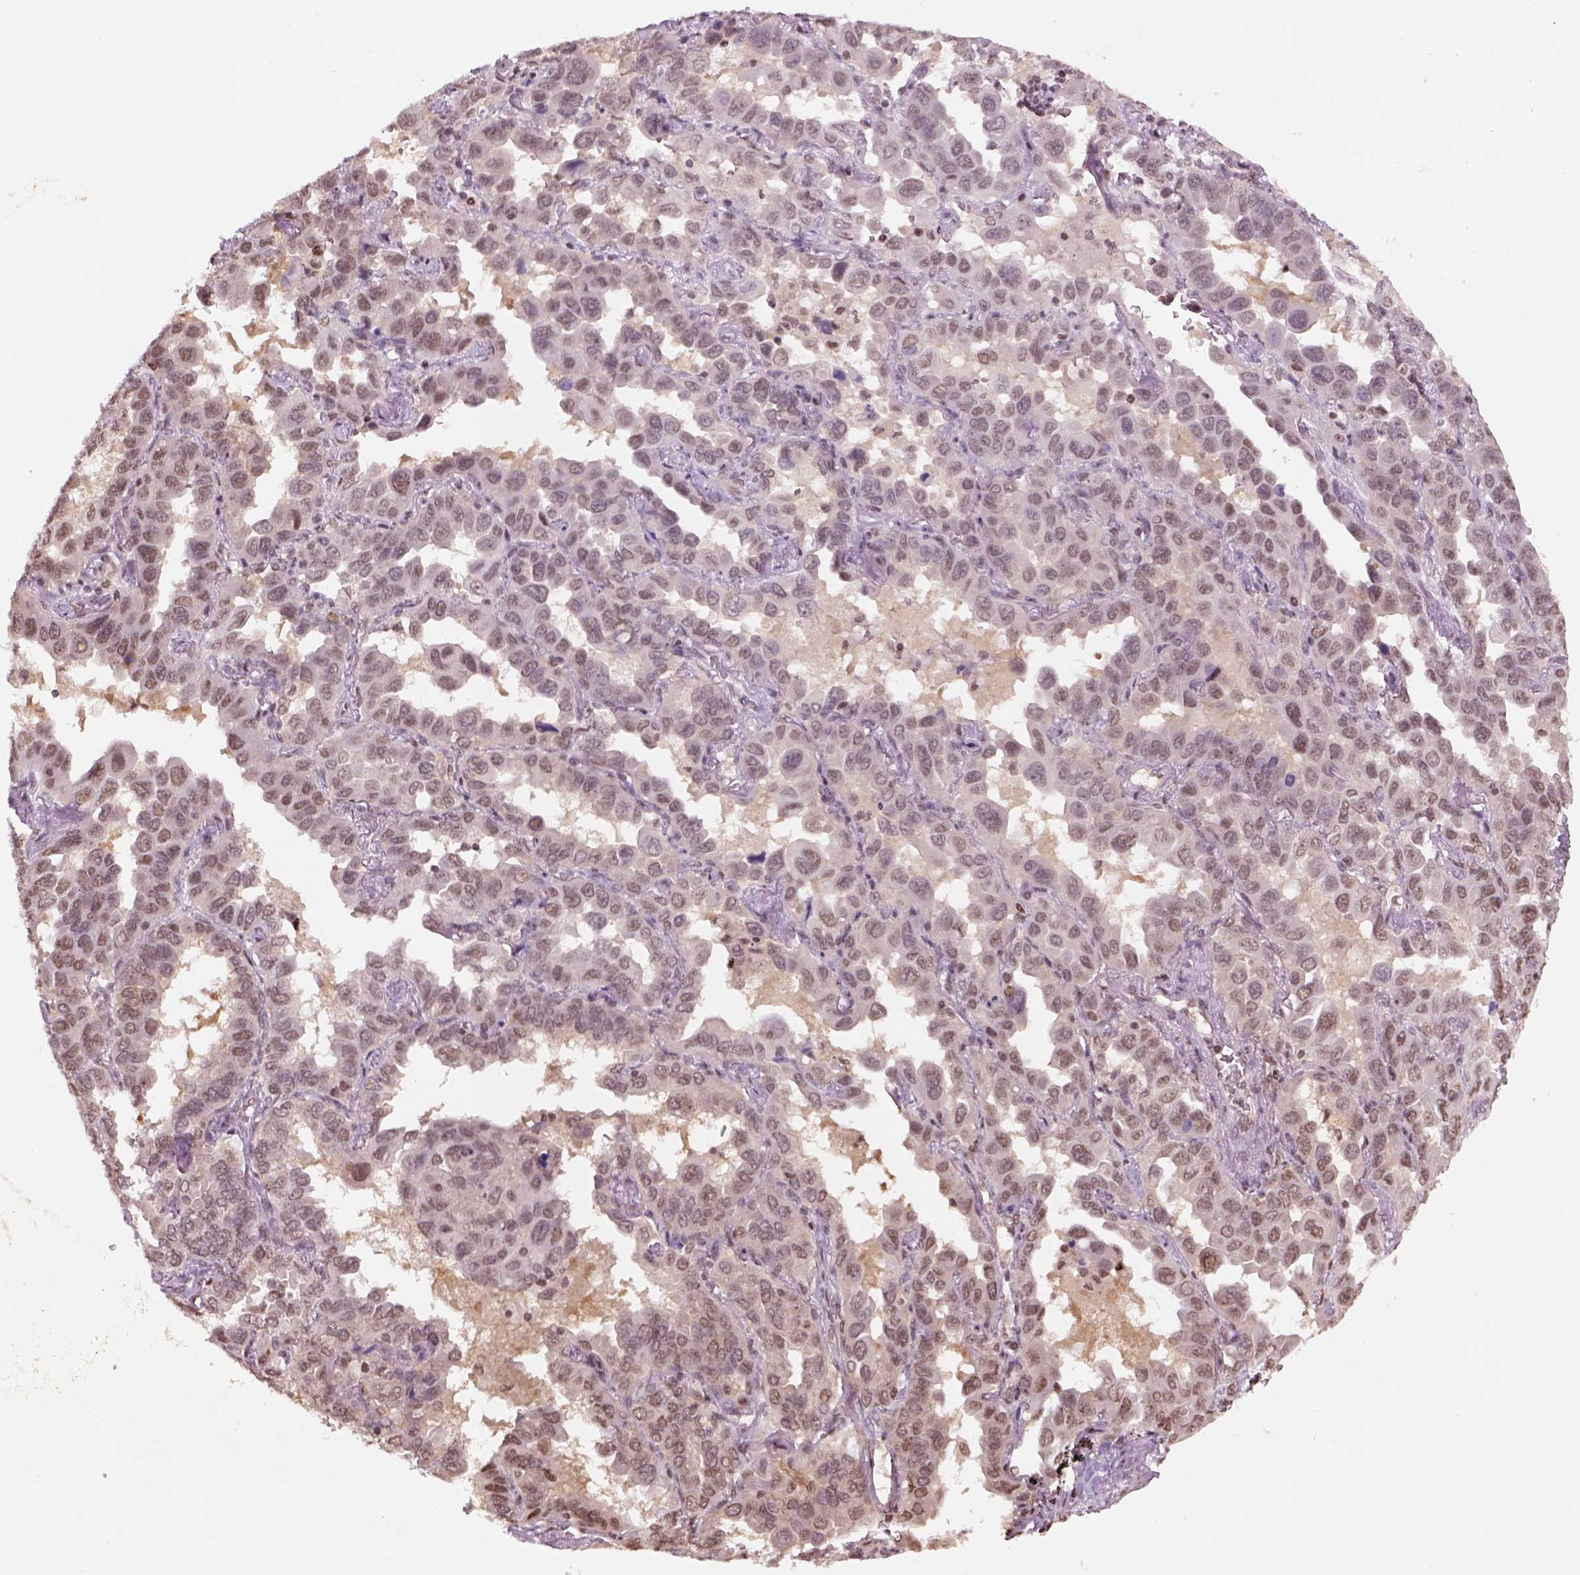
{"staining": {"intensity": "weak", "quantity": "25%-75%", "location": "nuclear"}, "tissue": "lung cancer", "cell_type": "Tumor cells", "image_type": "cancer", "snomed": [{"axis": "morphology", "description": "Adenocarcinoma, NOS"}, {"axis": "topography", "description": "Lung"}], "caption": "DAB immunohistochemical staining of human lung adenocarcinoma exhibits weak nuclear protein staining in approximately 25%-75% of tumor cells.", "gene": "GOT1", "patient": {"sex": "male", "age": 64}}